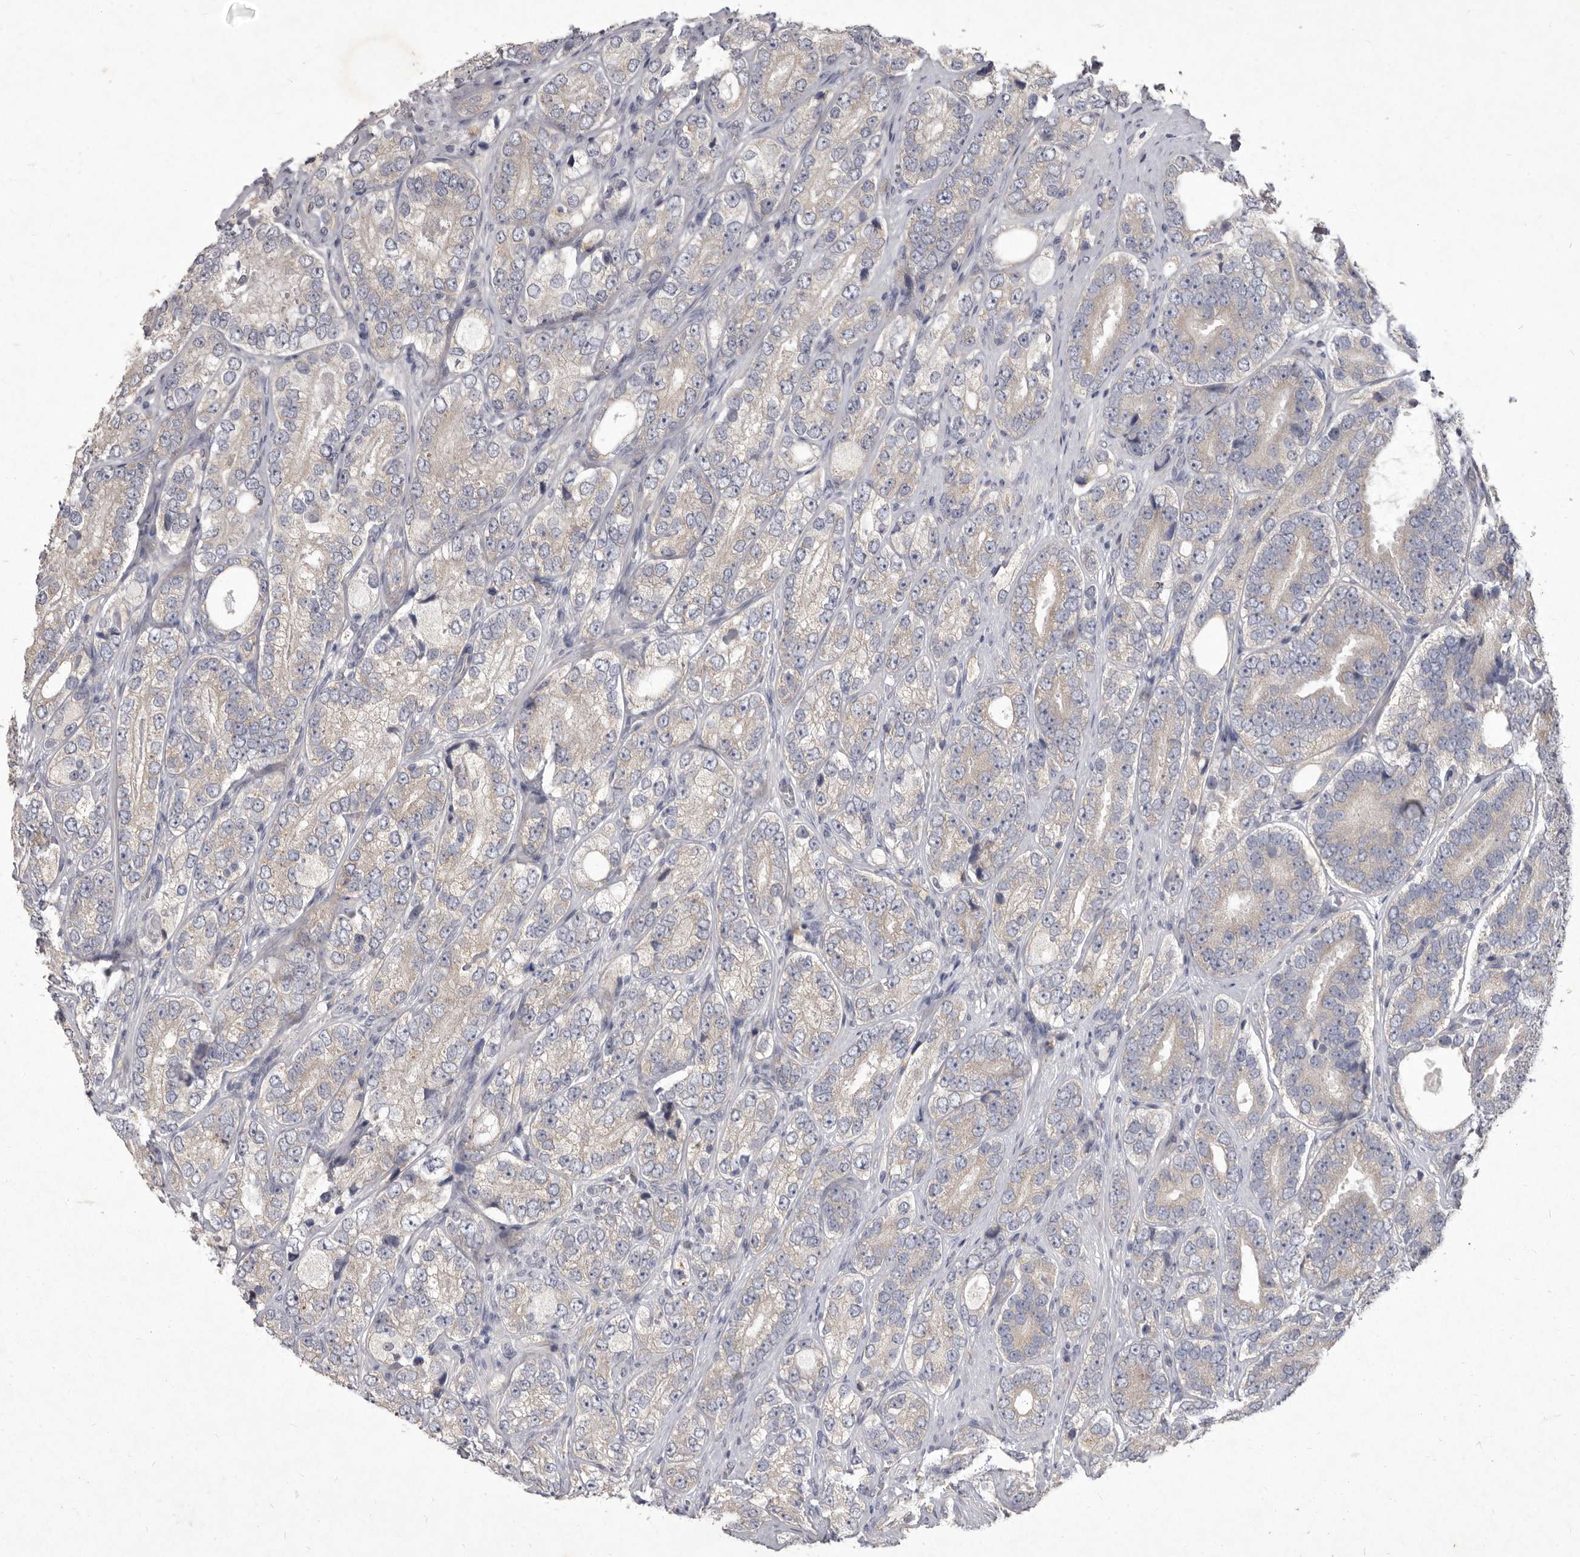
{"staining": {"intensity": "negative", "quantity": "none", "location": "none"}, "tissue": "prostate cancer", "cell_type": "Tumor cells", "image_type": "cancer", "snomed": [{"axis": "morphology", "description": "Adenocarcinoma, High grade"}, {"axis": "topography", "description": "Prostate"}], "caption": "Photomicrograph shows no significant protein staining in tumor cells of prostate adenocarcinoma (high-grade). Nuclei are stained in blue.", "gene": "P2RX6", "patient": {"sex": "male", "age": 56}}